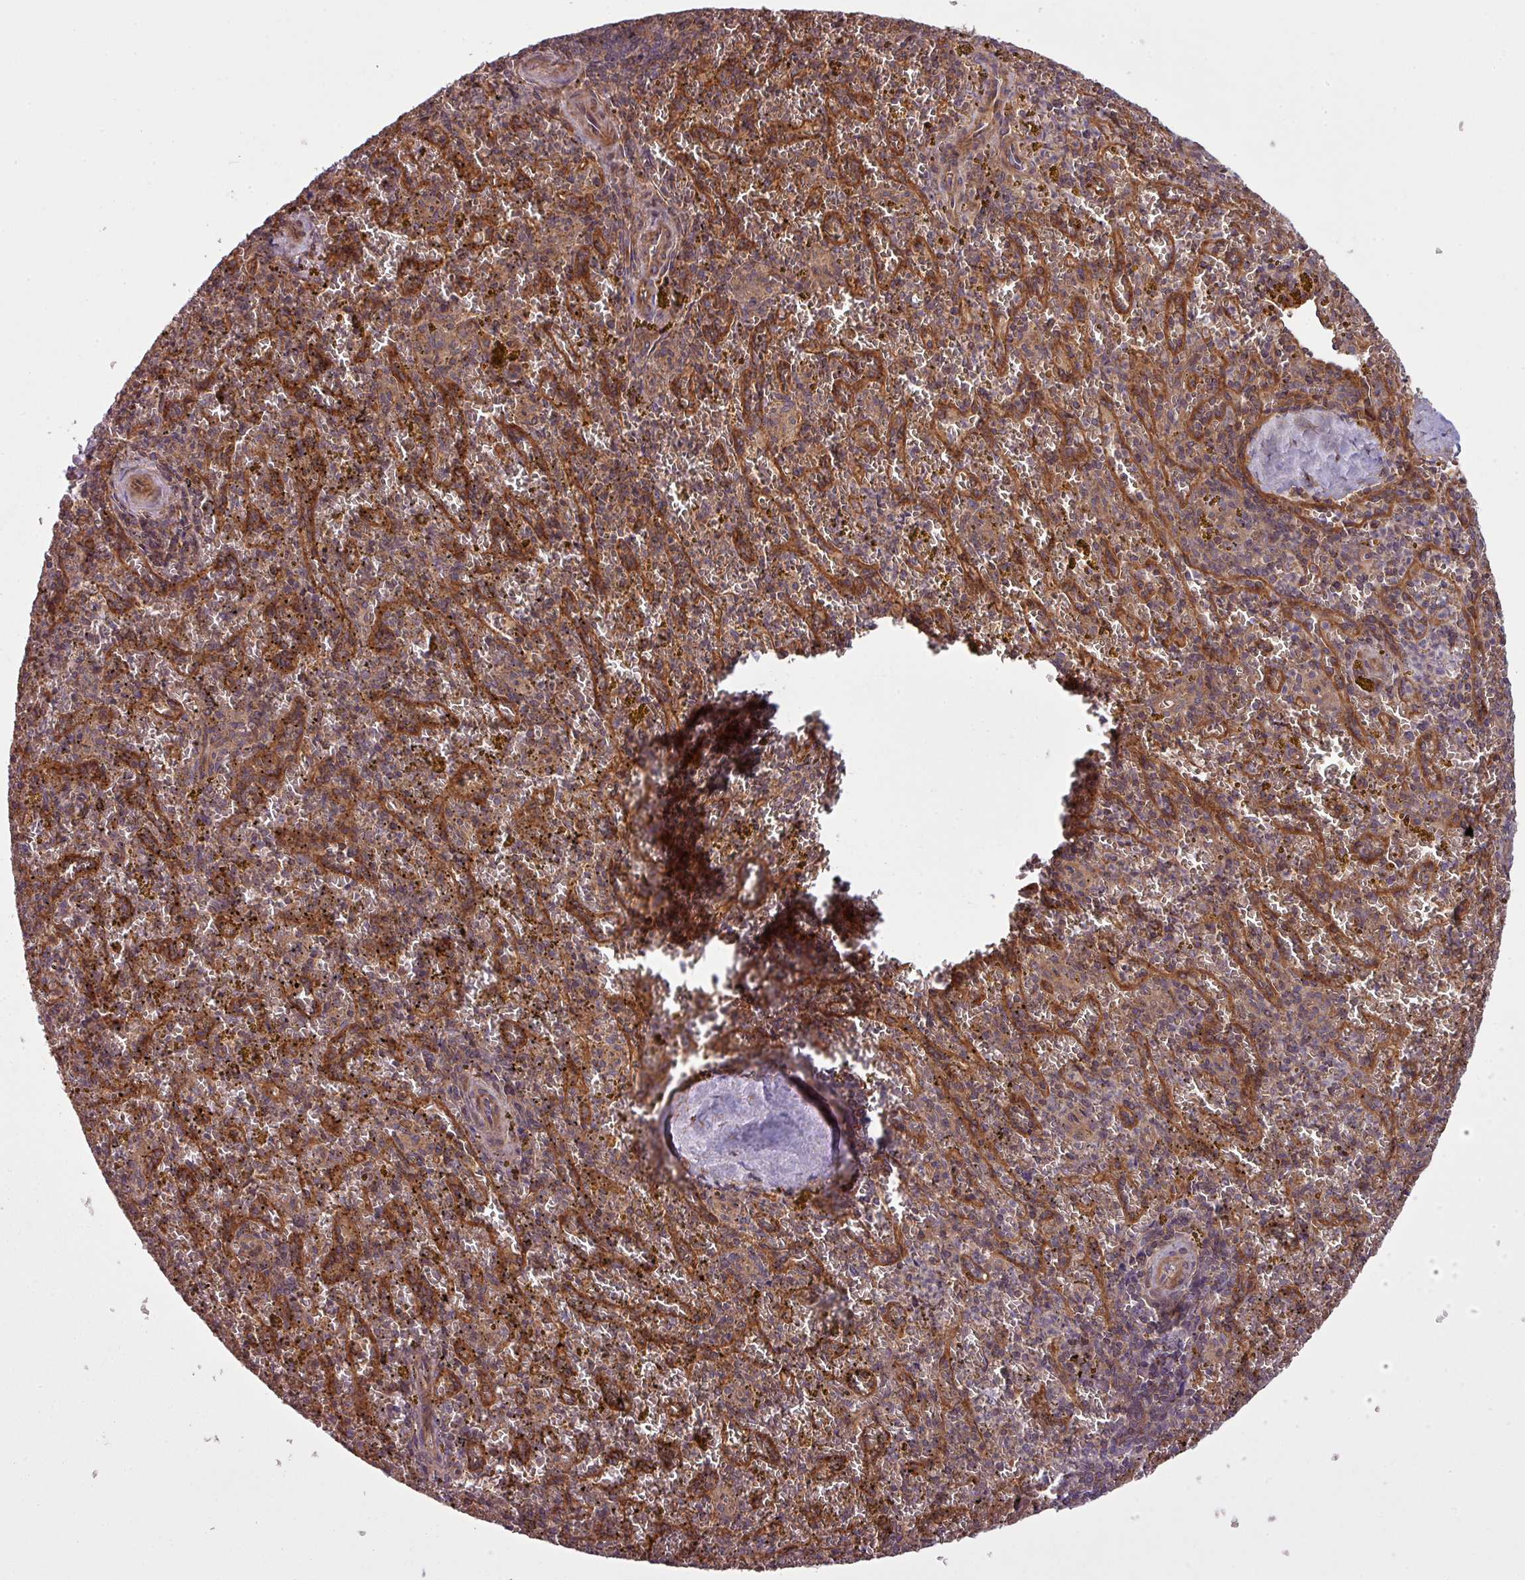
{"staining": {"intensity": "moderate", "quantity": "25%-75%", "location": "cytoplasmic/membranous"}, "tissue": "spleen", "cell_type": "Cells in red pulp", "image_type": "normal", "snomed": [{"axis": "morphology", "description": "Normal tissue, NOS"}, {"axis": "topography", "description": "Spleen"}], "caption": "Immunohistochemical staining of normal human spleen reveals medium levels of moderate cytoplasmic/membranous staining in about 25%-75% of cells in red pulp. The staining is performed using DAB (3,3'-diaminobenzidine) brown chromogen to label protein expression. The nuclei are counter-stained blue using hematoxylin.", "gene": "SNRNP25", "patient": {"sex": "male", "age": 57}}